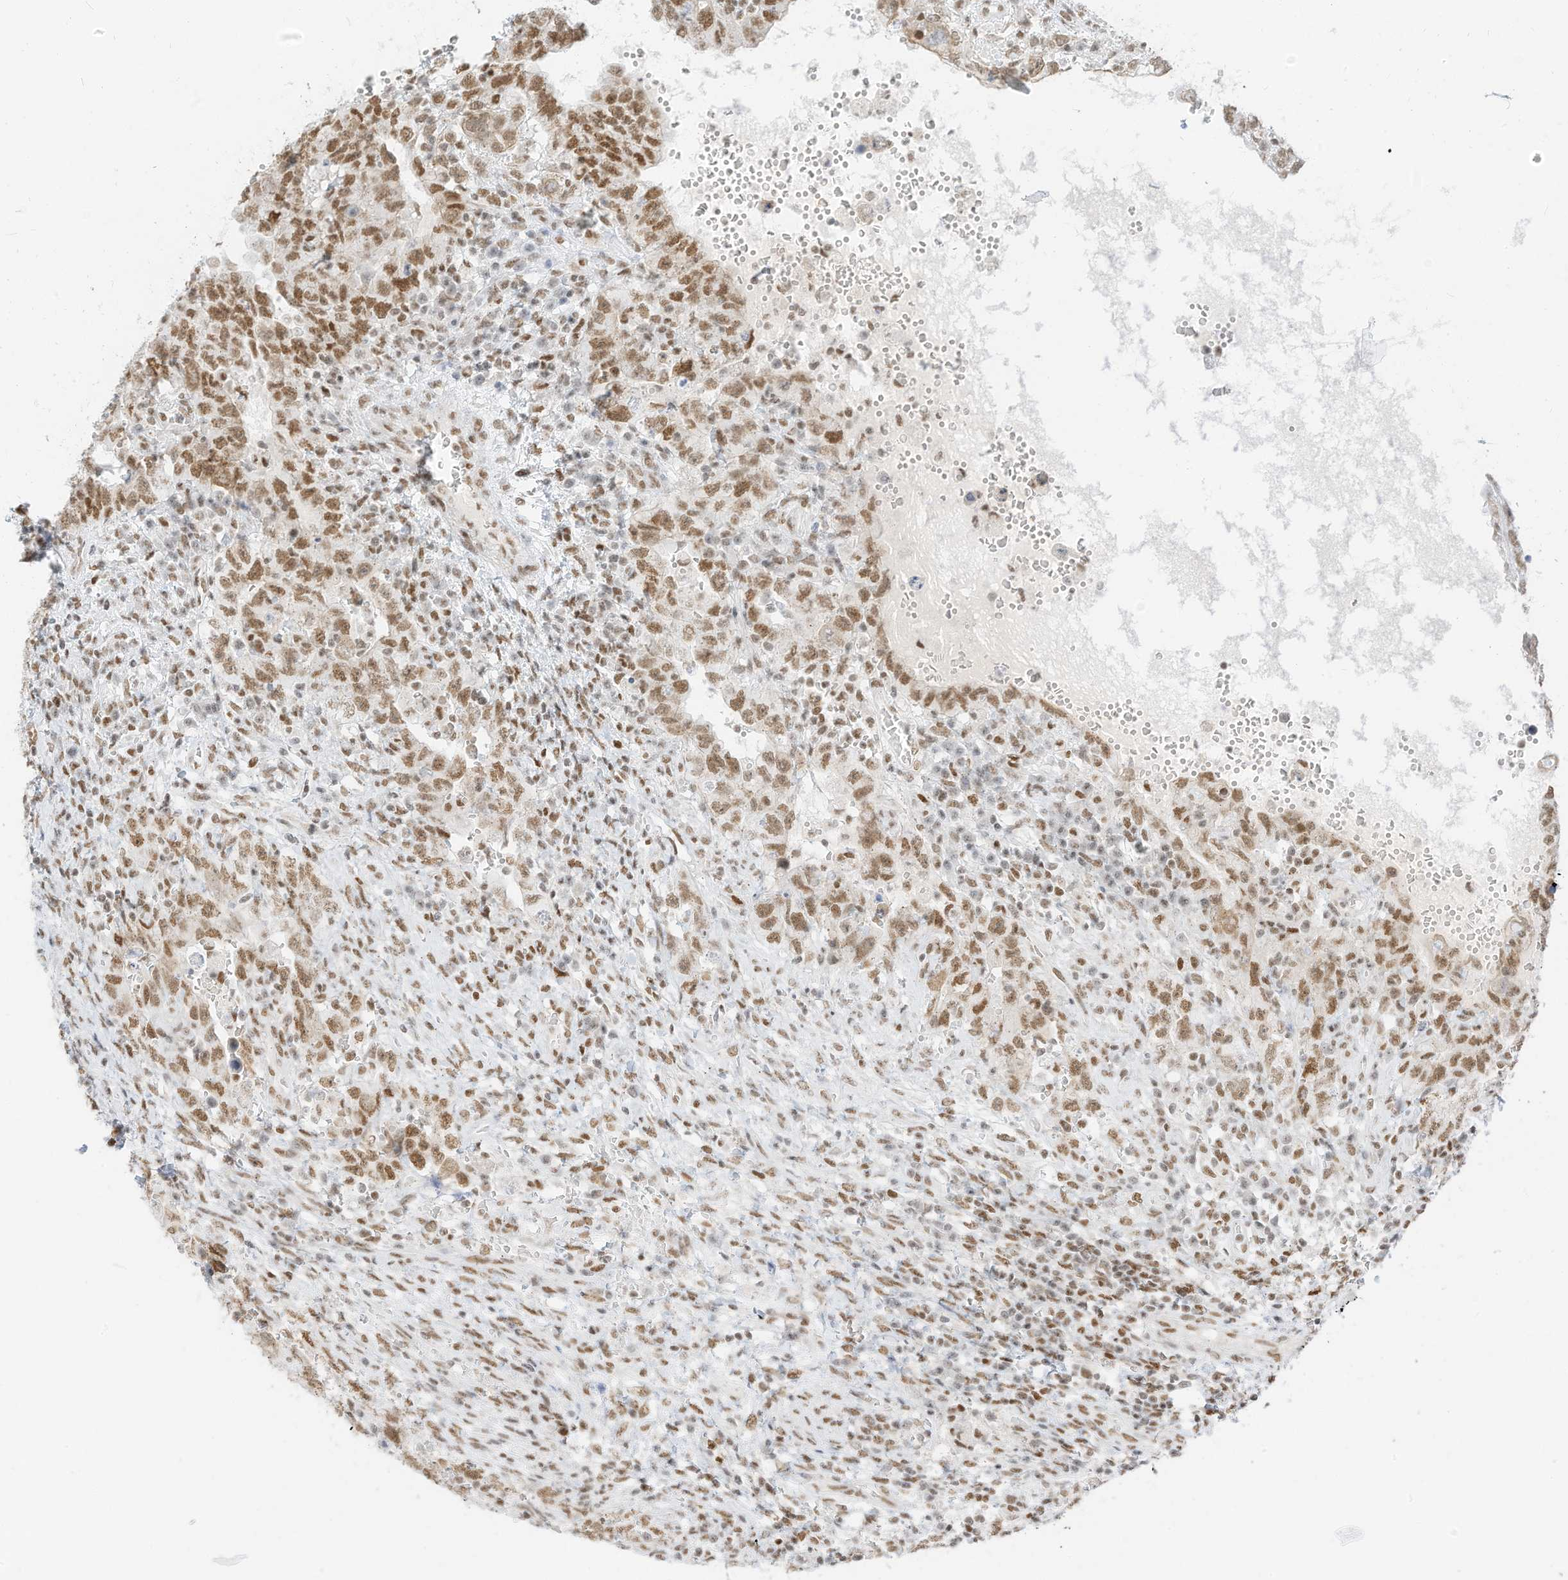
{"staining": {"intensity": "moderate", "quantity": ">75%", "location": "nuclear"}, "tissue": "testis cancer", "cell_type": "Tumor cells", "image_type": "cancer", "snomed": [{"axis": "morphology", "description": "Carcinoma, Embryonal, NOS"}, {"axis": "topography", "description": "Testis"}], "caption": "Tumor cells show medium levels of moderate nuclear expression in approximately >75% of cells in human testis cancer (embryonal carcinoma). (Stains: DAB (3,3'-diaminobenzidine) in brown, nuclei in blue, Microscopy: brightfield microscopy at high magnification).", "gene": "SMARCA2", "patient": {"sex": "male", "age": 26}}